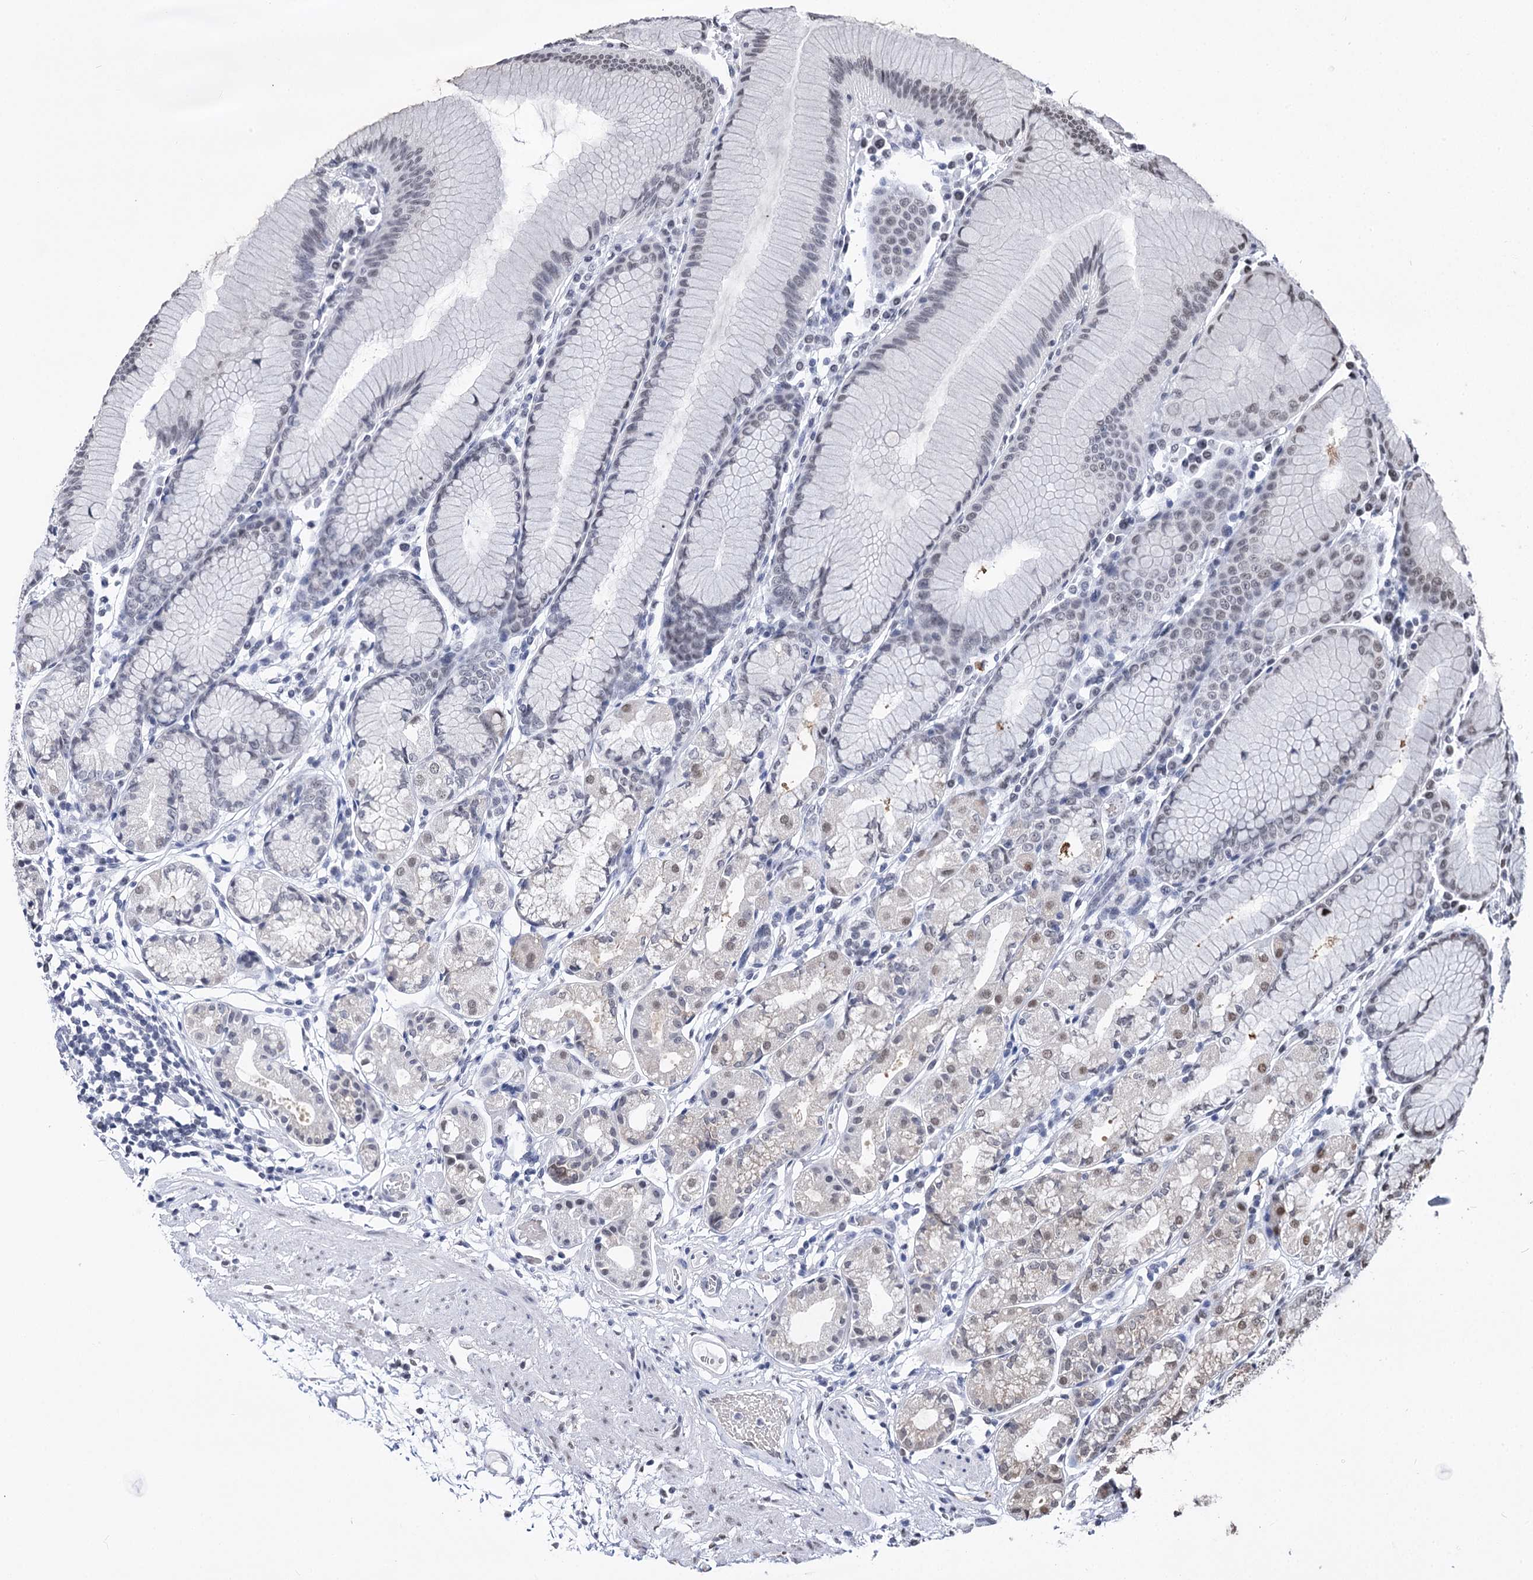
{"staining": {"intensity": "weak", "quantity": "<25%", "location": "nuclear"}, "tissue": "stomach", "cell_type": "Glandular cells", "image_type": "normal", "snomed": [{"axis": "morphology", "description": "Normal tissue, NOS"}, {"axis": "topography", "description": "Stomach"}], "caption": "A high-resolution image shows IHC staining of benign stomach, which displays no significant expression in glandular cells. (DAB IHC with hematoxylin counter stain).", "gene": "POU4F3", "patient": {"sex": "female", "age": 57}}